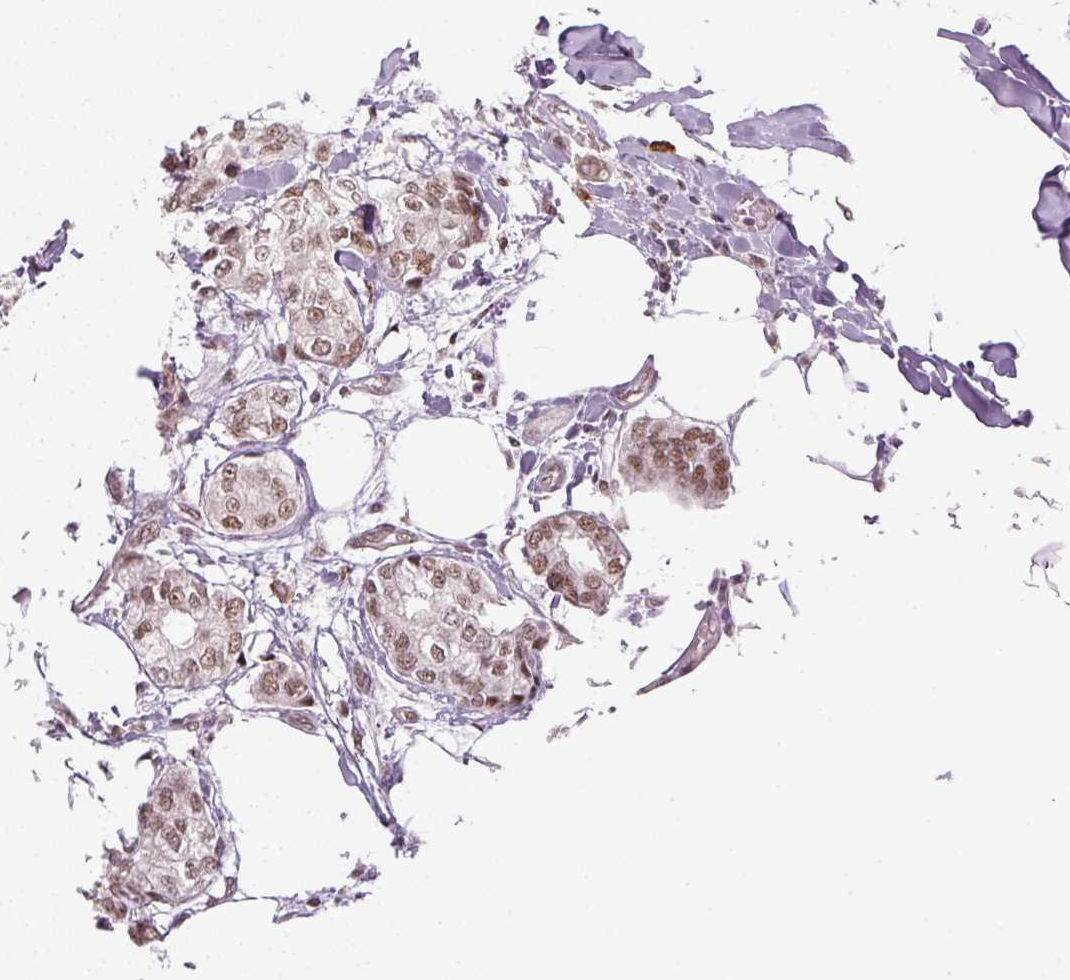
{"staining": {"intensity": "moderate", "quantity": ">75%", "location": "nuclear"}, "tissue": "breast cancer", "cell_type": "Tumor cells", "image_type": "cancer", "snomed": [{"axis": "morphology", "description": "Duct carcinoma"}, {"axis": "topography", "description": "Breast"}], "caption": "Immunohistochemical staining of human breast cancer reveals moderate nuclear protein positivity in approximately >75% of tumor cells.", "gene": "U2AF2", "patient": {"sex": "female", "age": 73}}